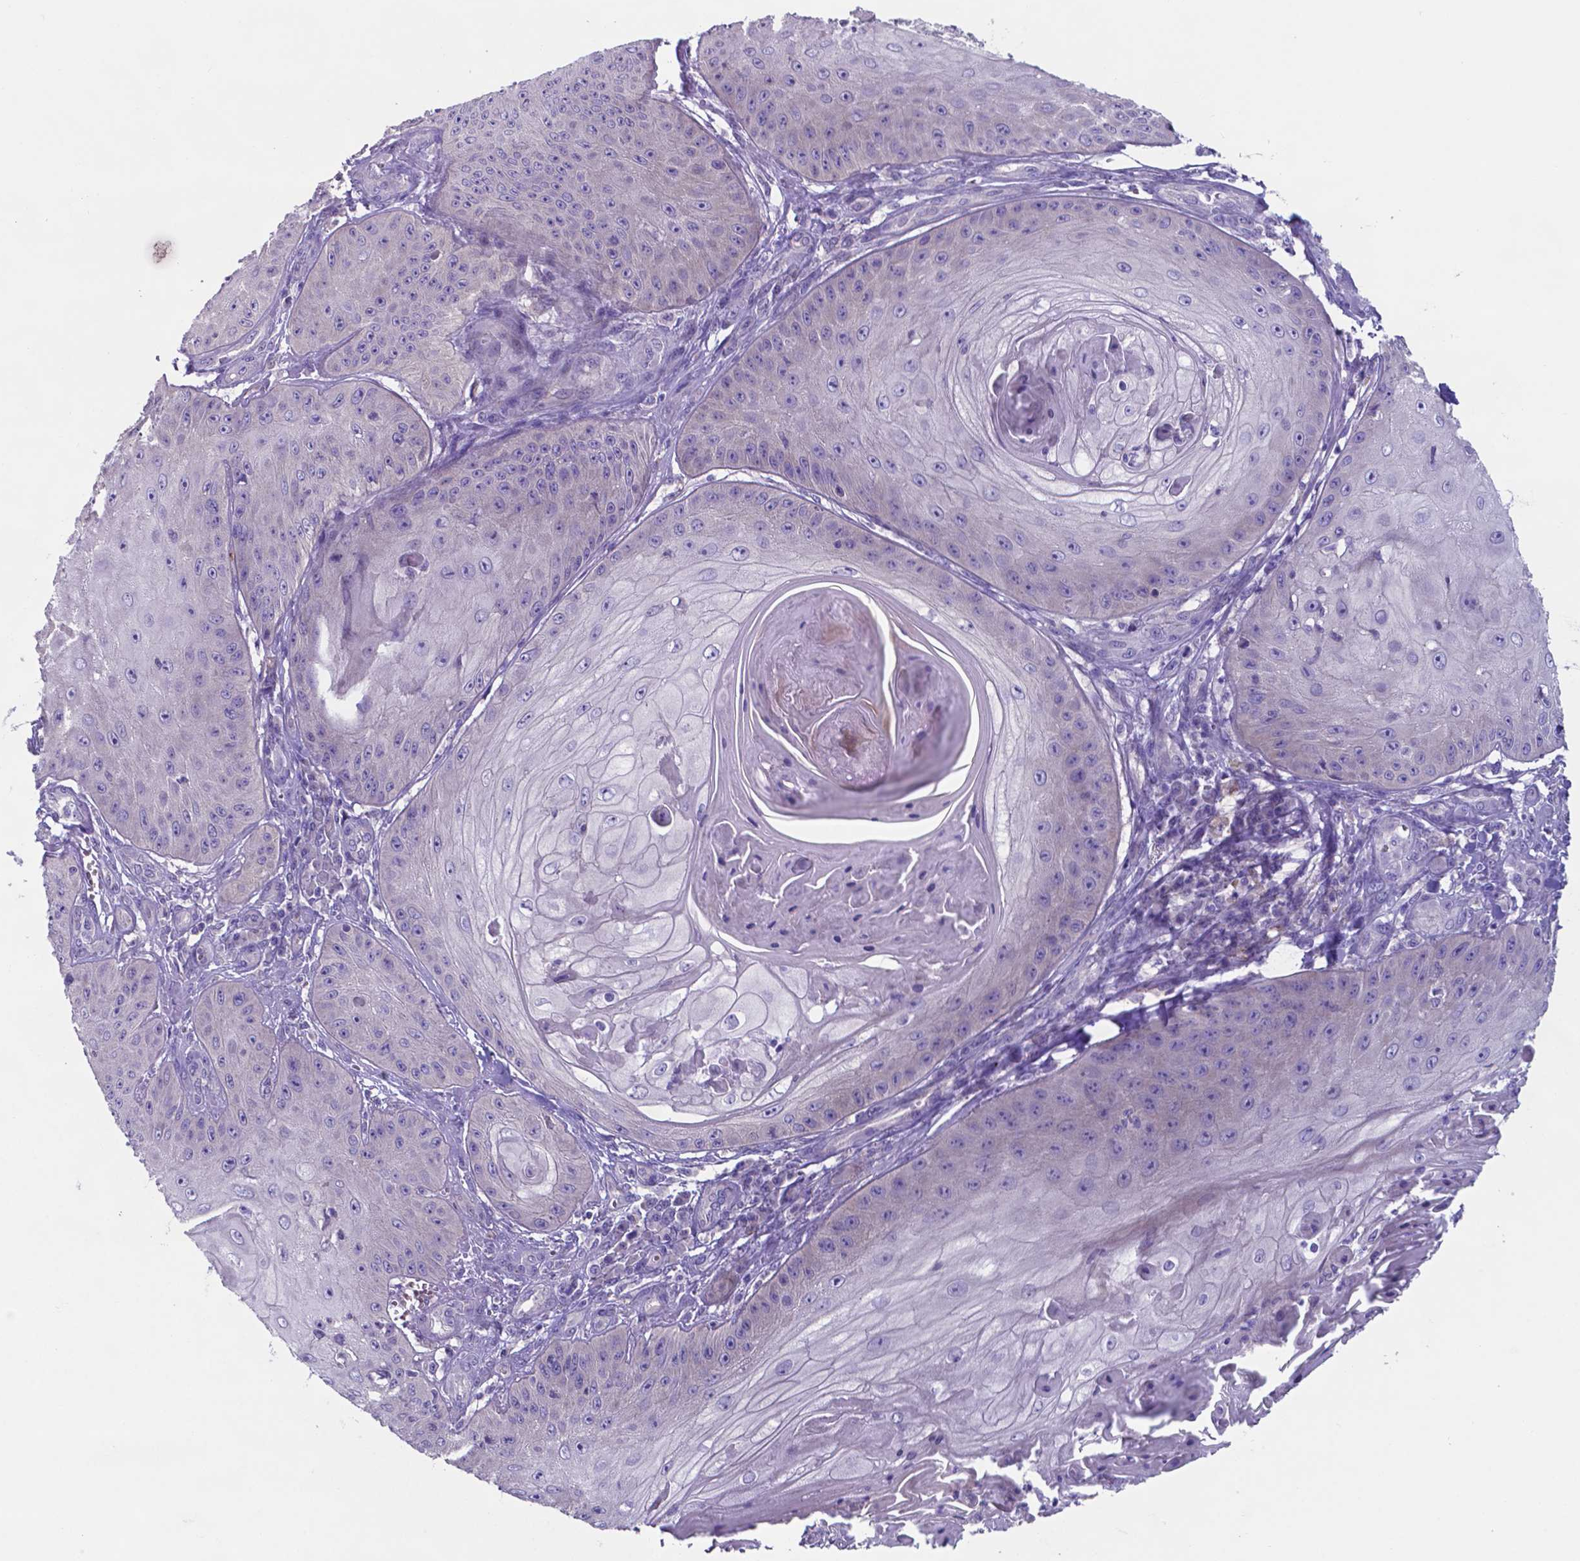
{"staining": {"intensity": "negative", "quantity": "none", "location": "none"}, "tissue": "skin cancer", "cell_type": "Tumor cells", "image_type": "cancer", "snomed": [{"axis": "morphology", "description": "Squamous cell carcinoma, NOS"}, {"axis": "topography", "description": "Skin"}], "caption": "A micrograph of human squamous cell carcinoma (skin) is negative for staining in tumor cells.", "gene": "TYRO3", "patient": {"sex": "male", "age": 70}}